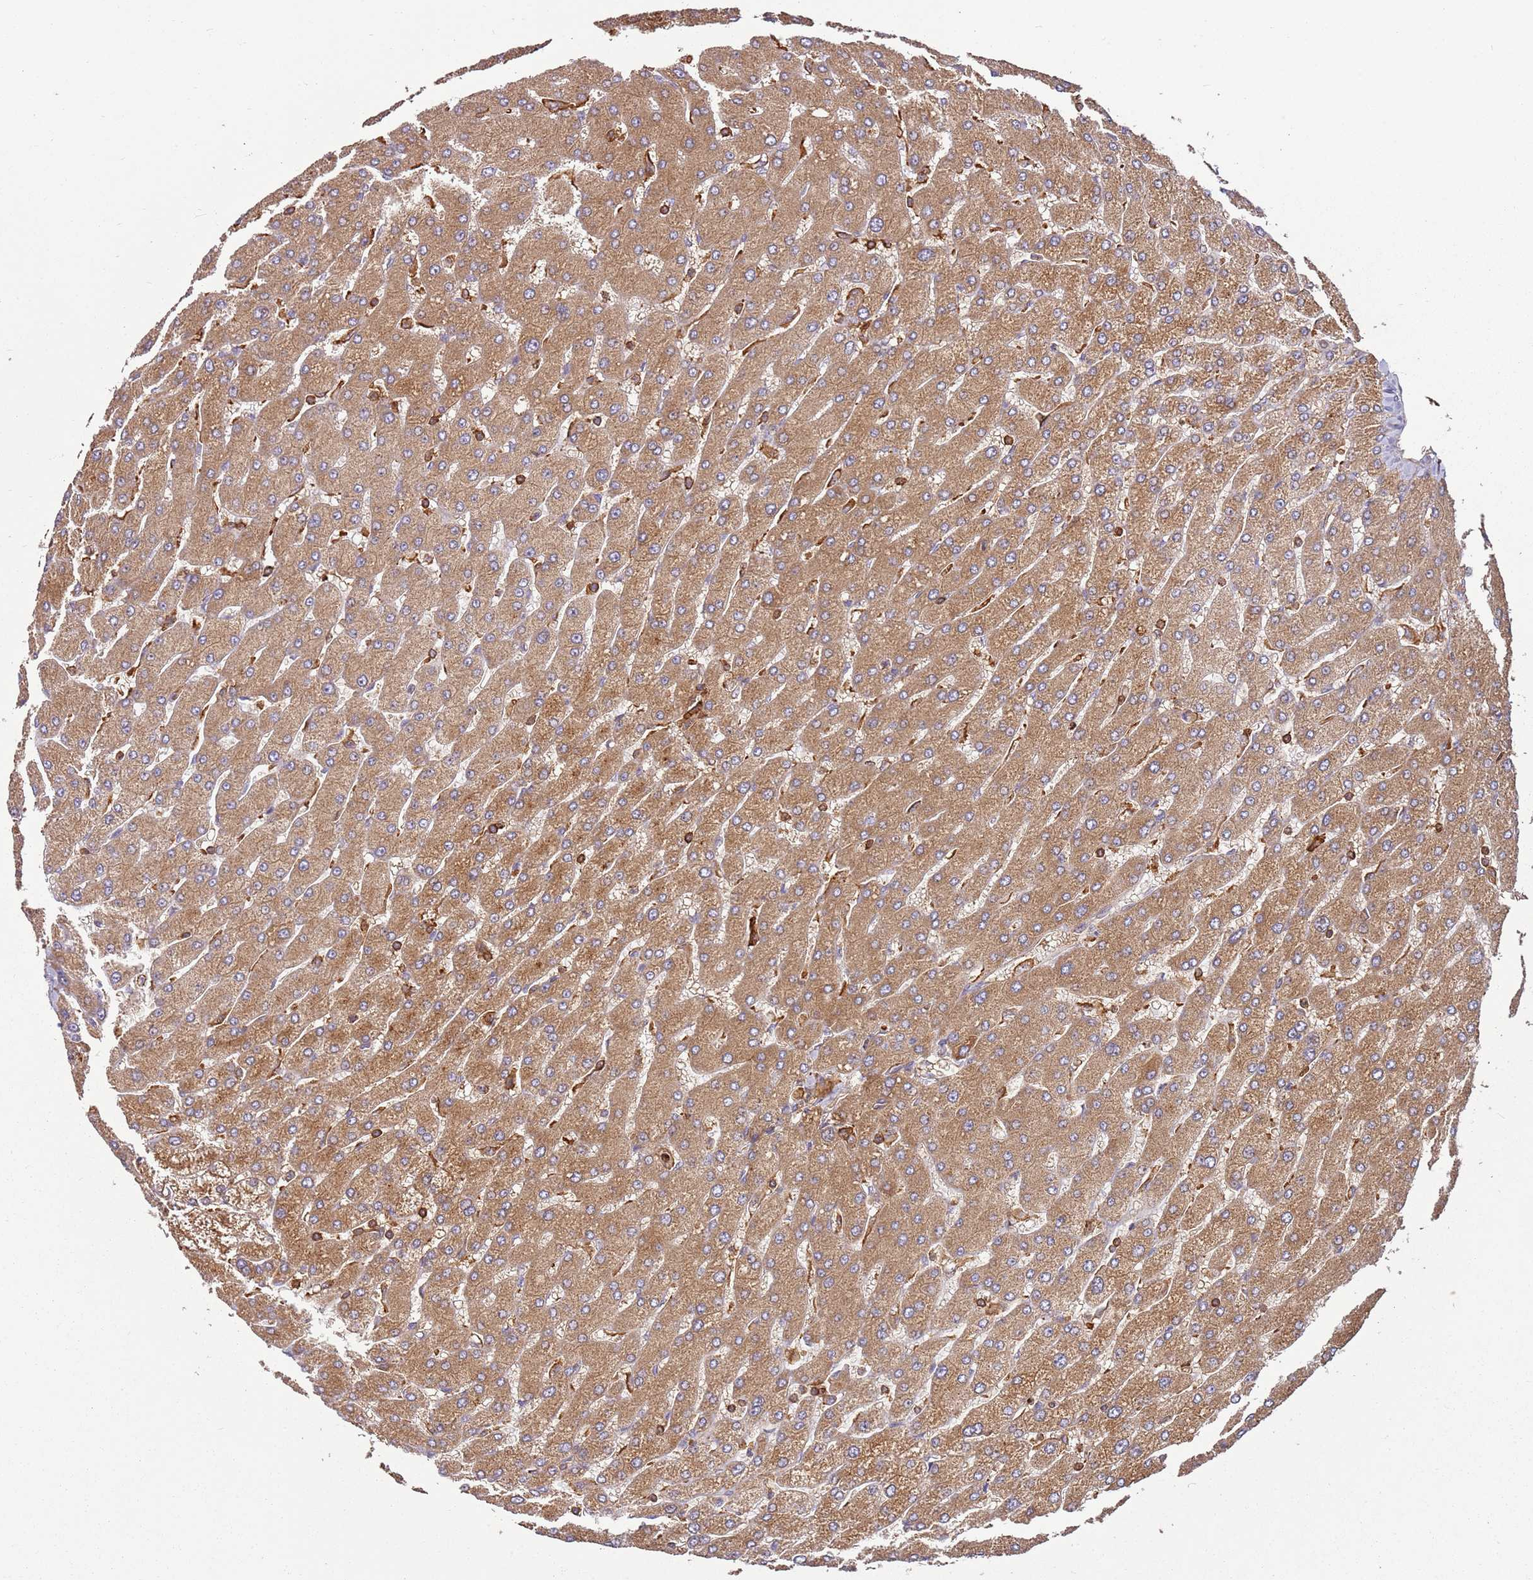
{"staining": {"intensity": "weak", "quantity": ">75%", "location": "cytoplasmic/membranous"}, "tissue": "liver", "cell_type": "Cholangiocytes", "image_type": "normal", "snomed": [{"axis": "morphology", "description": "Normal tissue, NOS"}, {"axis": "topography", "description": "Liver"}], "caption": "Immunohistochemistry (IHC) staining of benign liver, which reveals low levels of weak cytoplasmic/membranous positivity in approximately >75% of cholangiocytes indicating weak cytoplasmic/membranous protein expression. The staining was performed using DAB (brown) for protein detection and nuclei were counterstained in hematoxylin (blue).", "gene": "ACVR2A", "patient": {"sex": "male", "age": 55}}